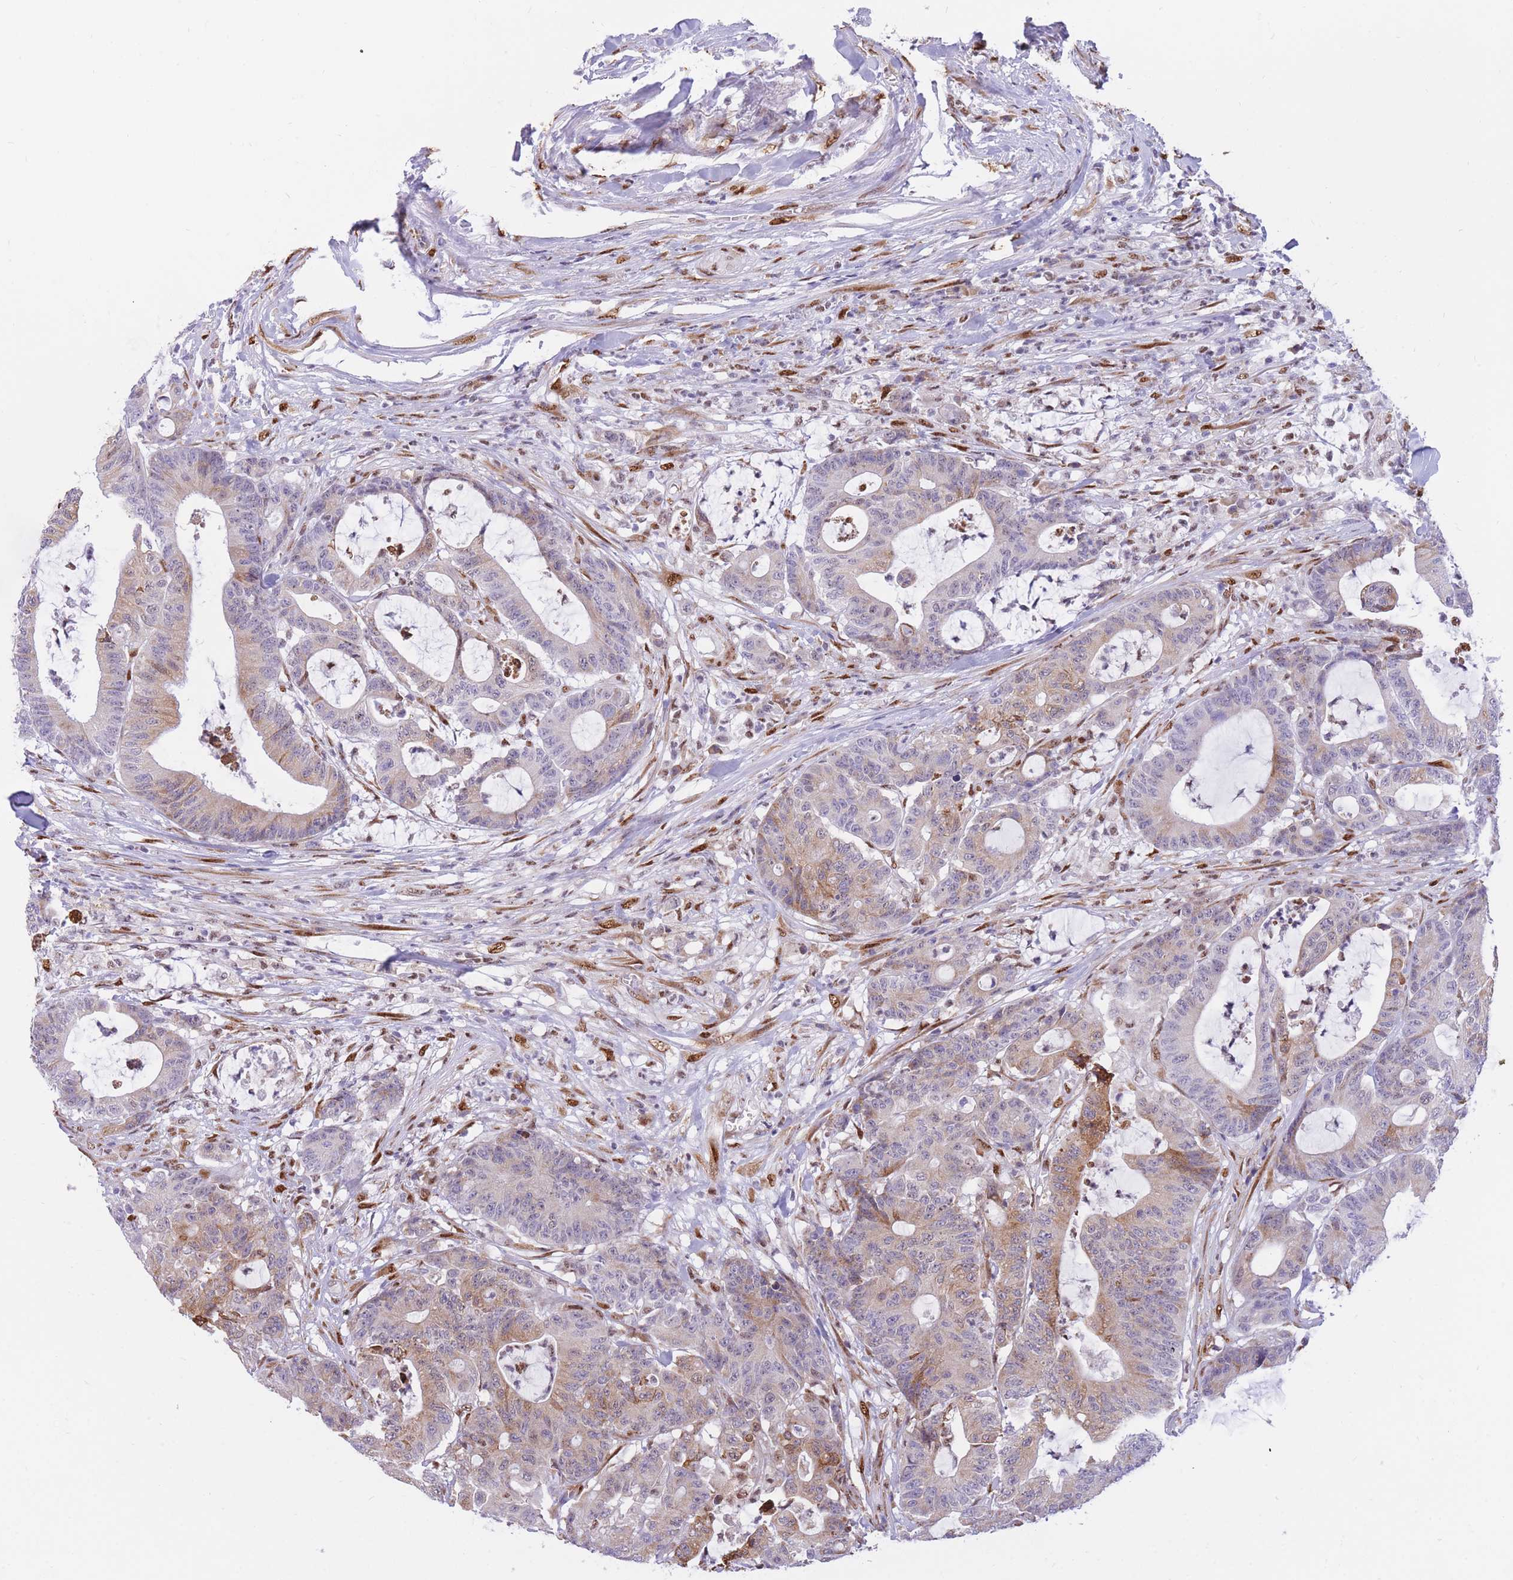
{"staining": {"intensity": "moderate", "quantity": "25%-75%", "location": "cytoplasmic/membranous,nuclear"}, "tissue": "colorectal cancer", "cell_type": "Tumor cells", "image_type": "cancer", "snomed": [{"axis": "morphology", "description": "Adenocarcinoma, NOS"}, {"axis": "topography", "description": "Colon"}], "caption": "Immunohistochemical staining of adenocarcinoma (colorectal) reveals medium levels of moderate cytoplasmic/membranous and nuclear protein expression in about 25%-75% of tumor cells.", "gene": "FAM153A", "patient": {"sex": "female", "age": 84}}